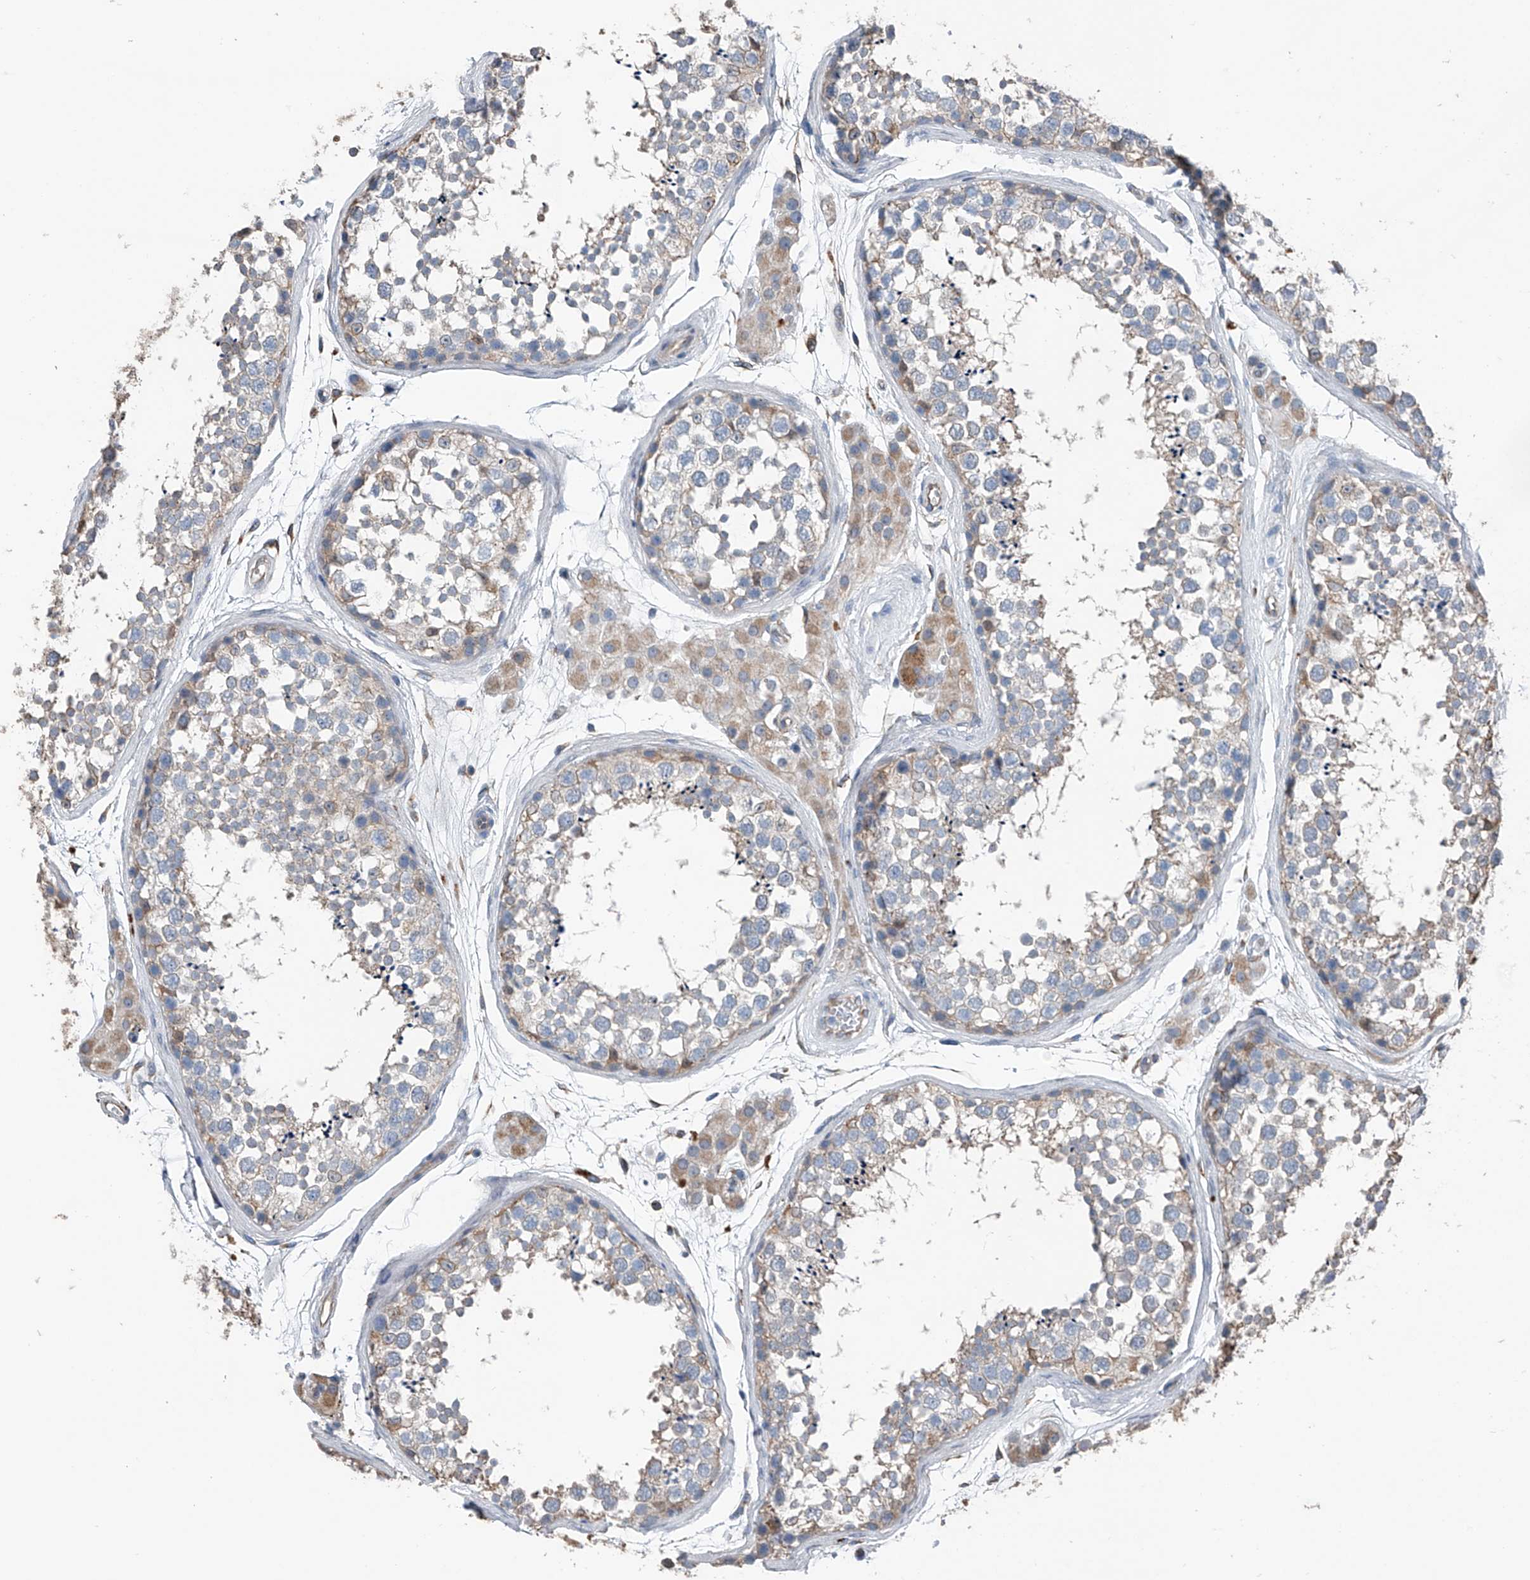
{"staining": {"intensity": "weak", "quantity": "<25%", "location": "cytoplasmic/membranous"}, "tissue": "testis", "cell_type": "Cells in seminiferous ducts", "image_type": "normal", "snomed": [{"axis": "morphology", "description": "Normal tissue, NOS"}, {"axis": "topography", "description": "Testis"}], "caption": "This is an IHC histopathology image of benign human testis. There is no positivity in cells in seminiferous ducts.", "gene": "ZNF772", "patient": {"sex": "male", "age": 56}}